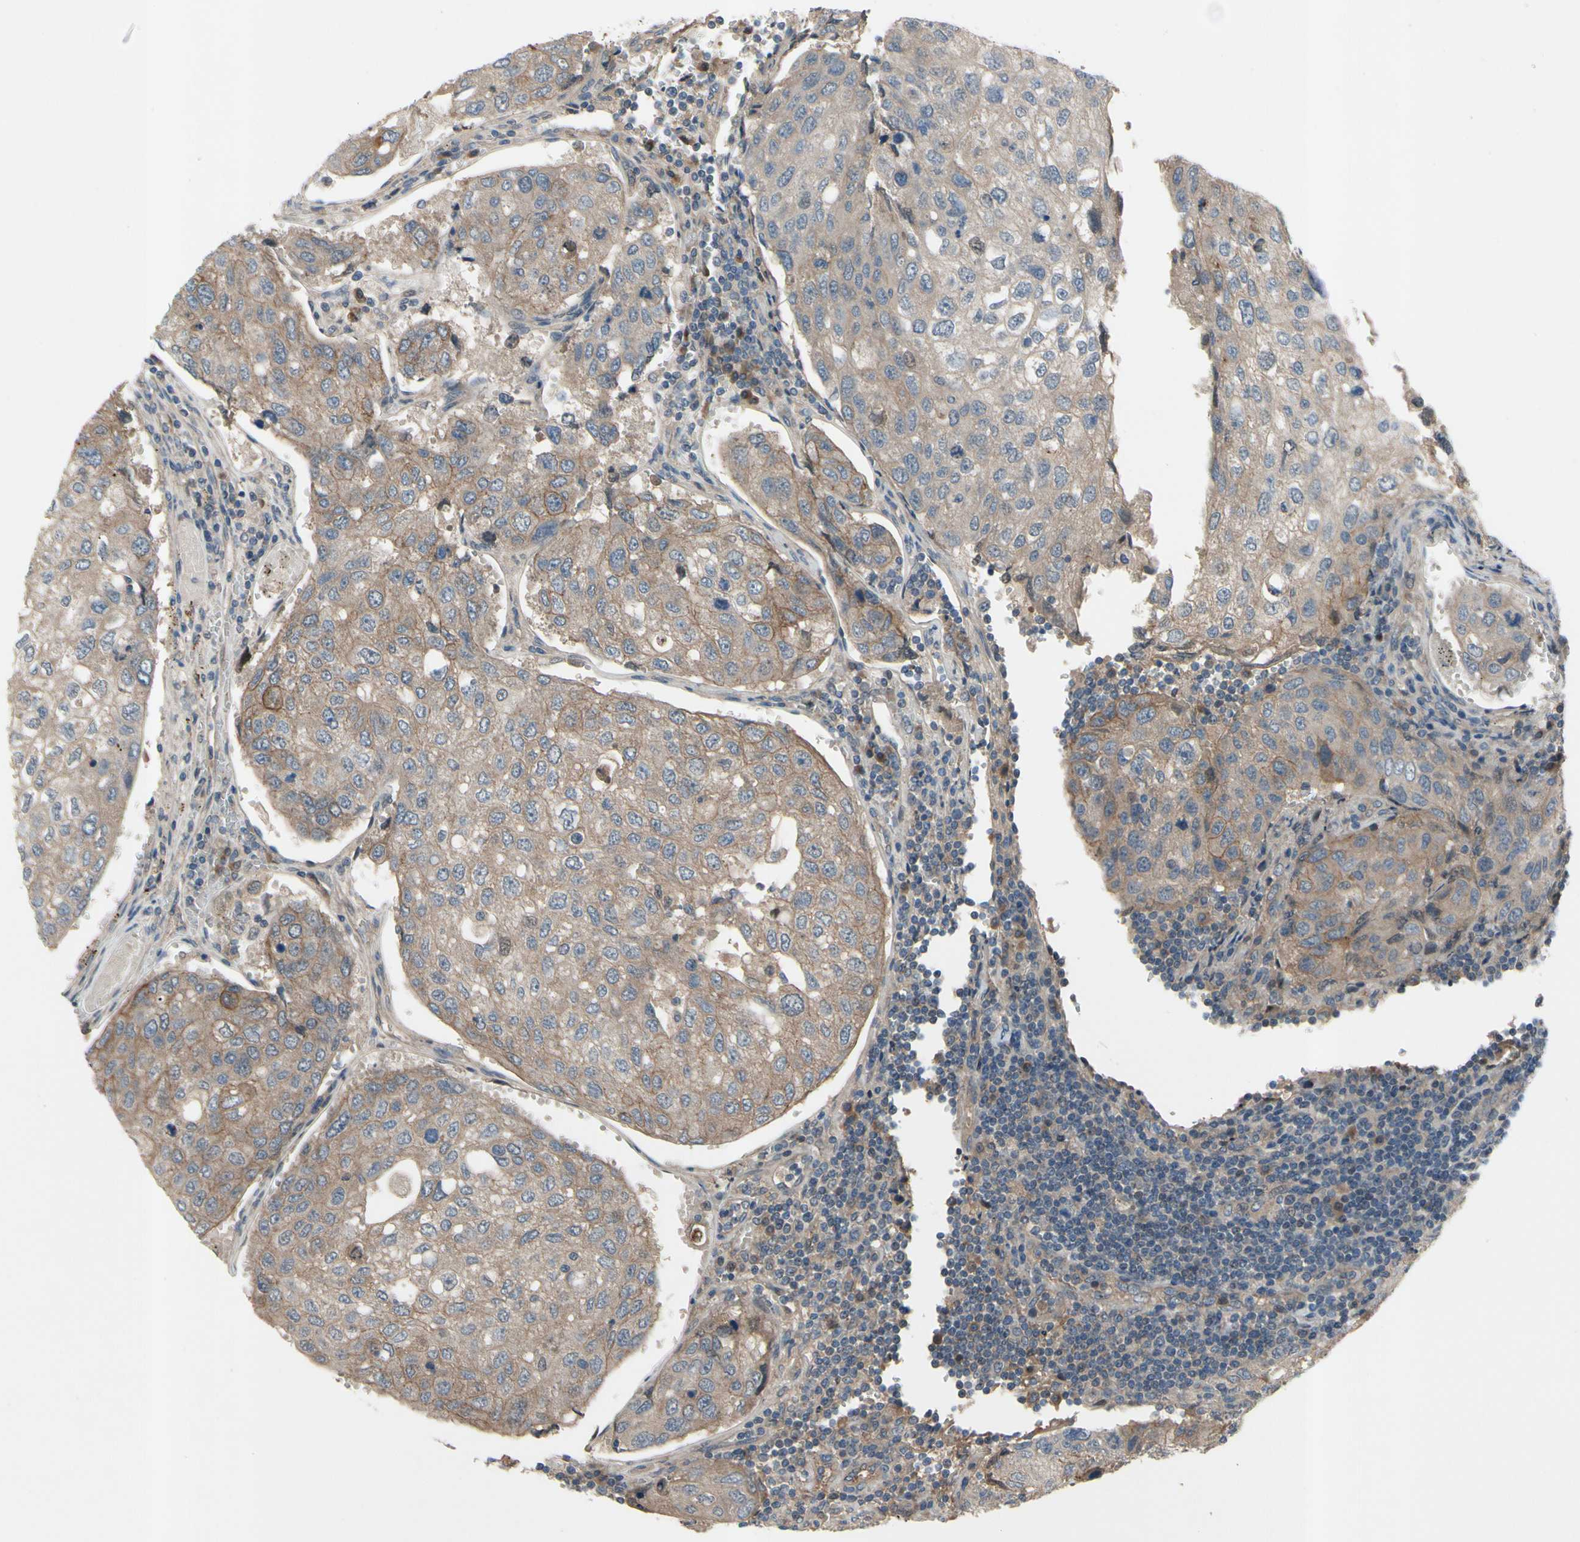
{"staining": {"intensity": "weak", "quantity": ">75%", "location": "cytoplasmic/membranous"}, "tissue": "urothelial cancer", "cell_type": "Tumor cells", "image_type": "cancer", "snomed": [{"axis": "morphology", "description": "Urothelial carcinoma, High grade"}, {"axis": "topography", "description": "Lymph node"}, {"axis": "topography", "description": "Urinary bladder"}], "caption": "A low amount of weak cytoplasmic/membranous expression is present in approximately >75% of tumor cells in urothelial cancer tissue.", "gene": "ICAM5", "patient": {"sex": "male", "age": 51}}